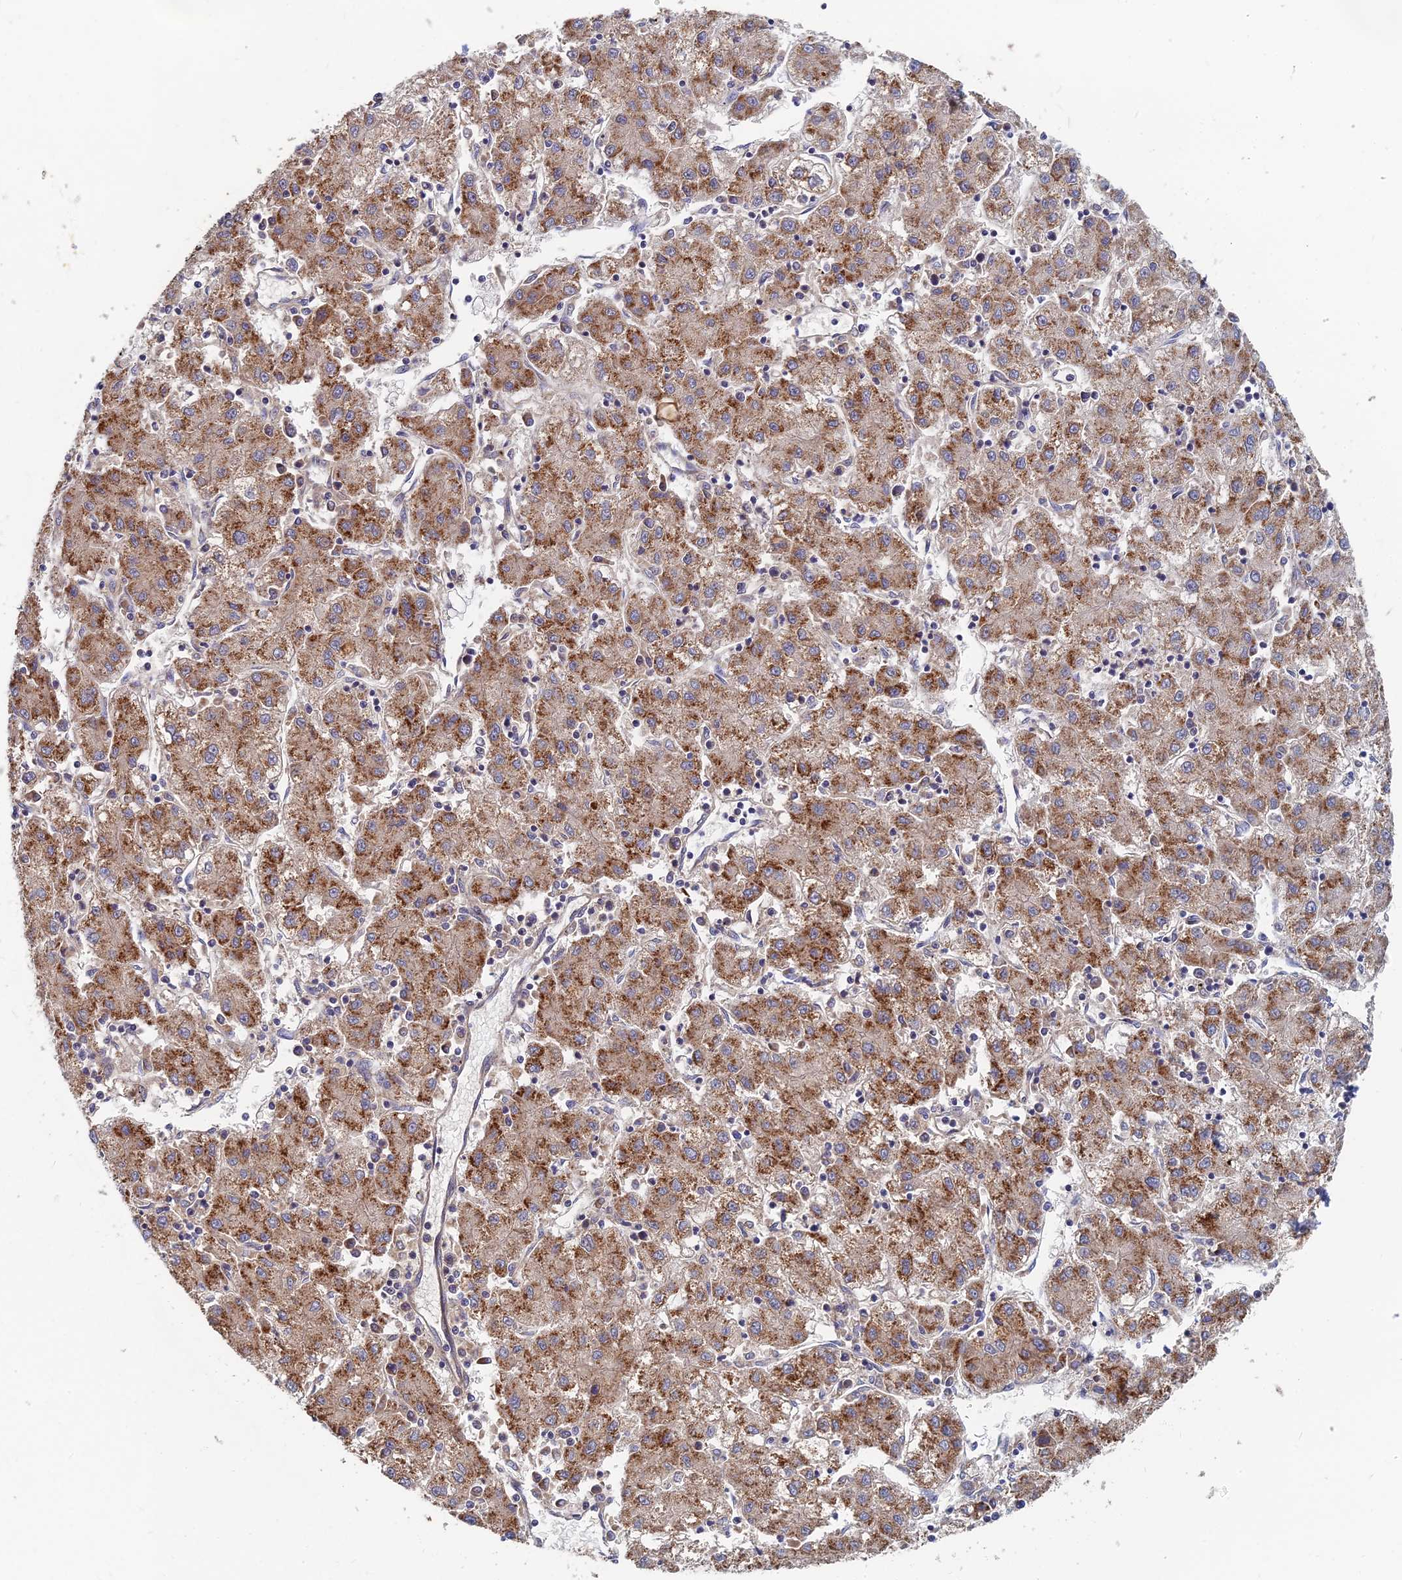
{"staining": {"intensity": "strong", "quantity": ">75%", "location": "cytoplasmic/membranous"}, "tissue": "liver cancer", "cell_type": "Tumor cells", "image_type": "cancer", "snomed": [{"axis": "morphology", "description": "Carcinoma, Hepatocellular, NOS"}, {"axis": "topography", "description": "Liver"}], "caption": "Immunohistochemistry (IHC) photomicrograph of hepatocellular carcinoma (liver) stained for a protein (brown), which reveals high levels of strong cytoplasmic/membranous positivity in approximately >75% of tumor cells.", "gene": "CCZ1", "patient": {"sex": "male", "age": 72}}